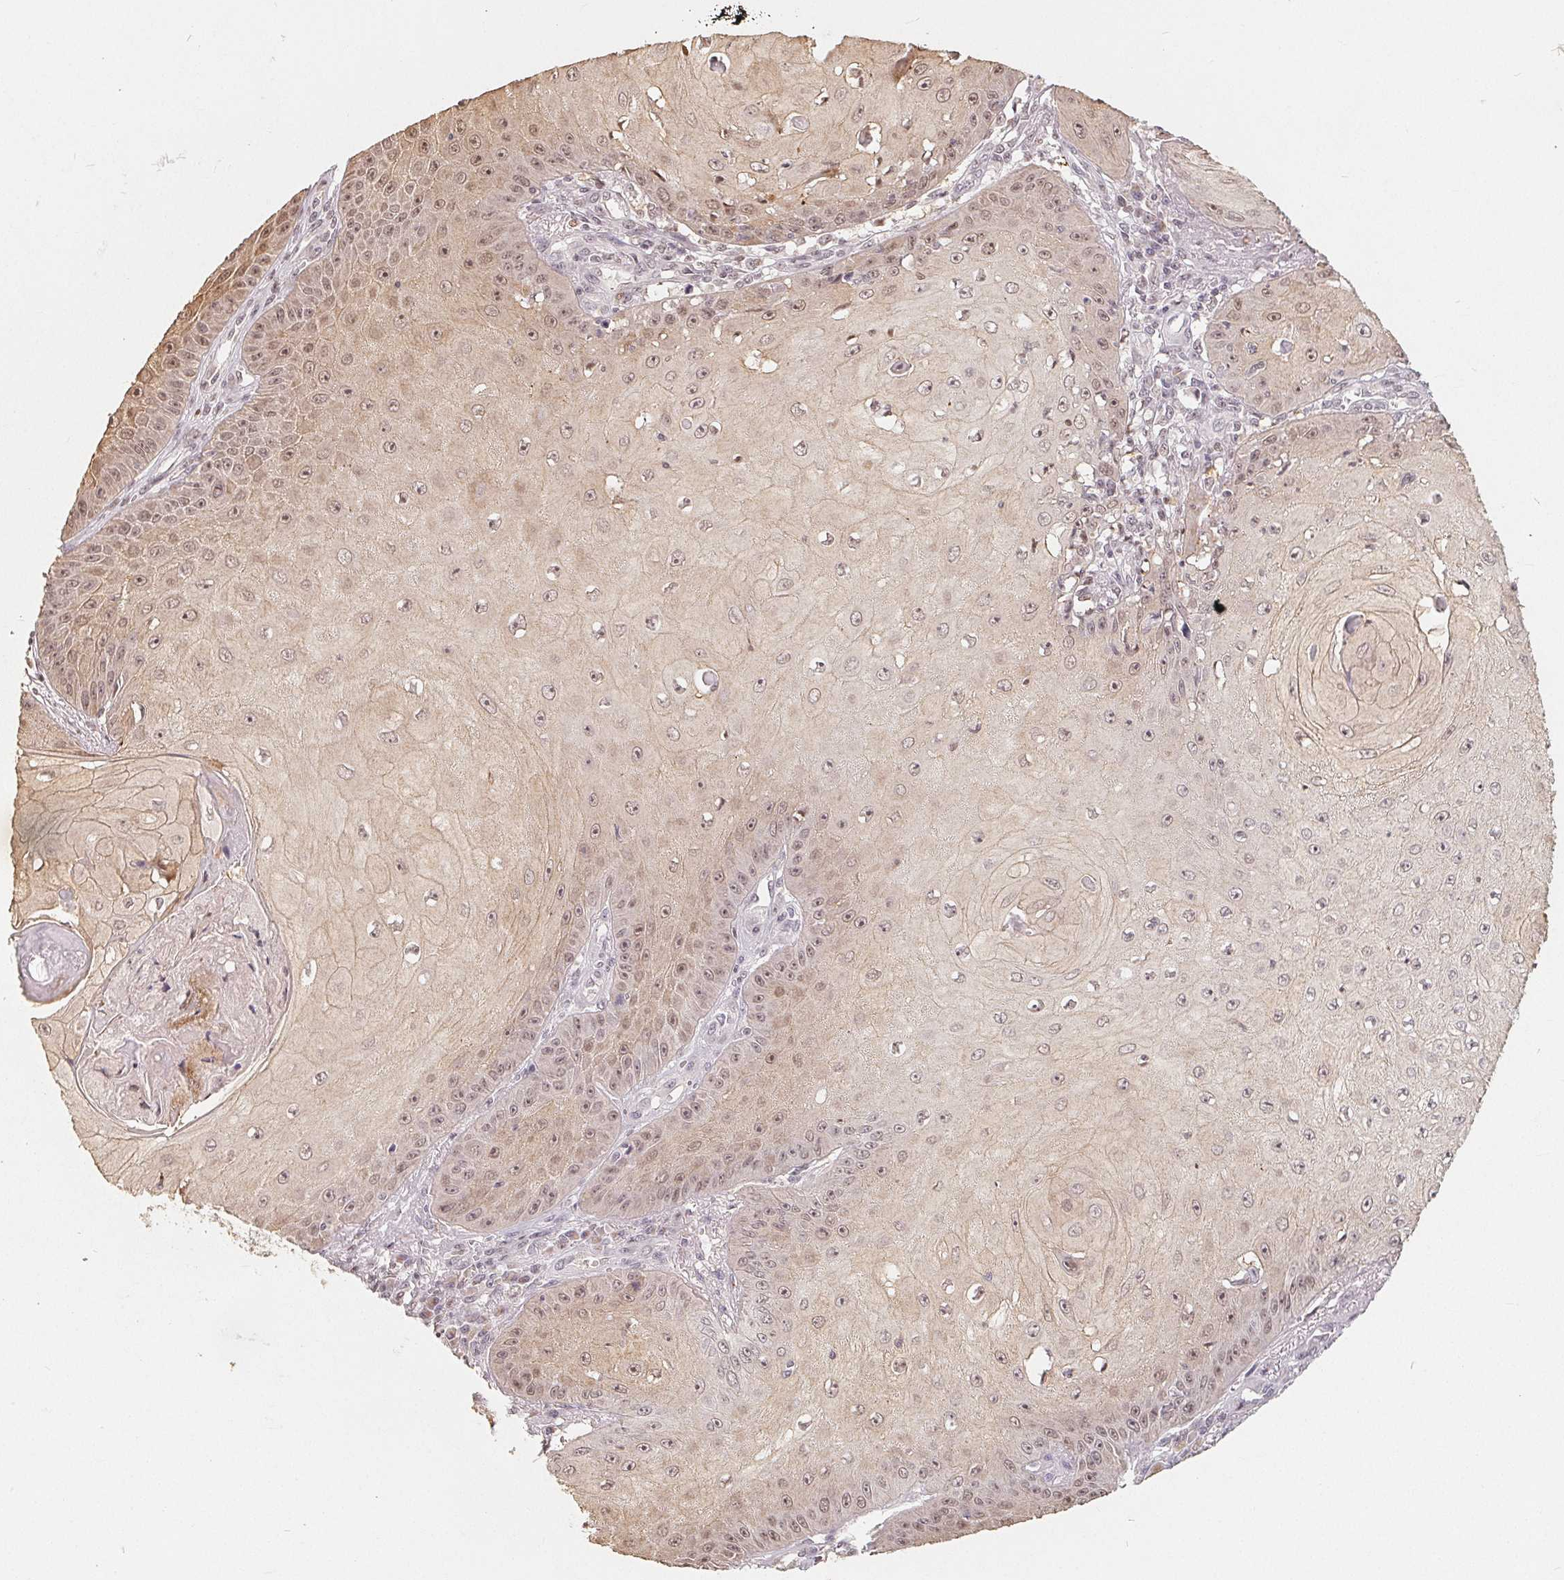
{"staining": {"intensity": "weak", "quantity": ">75%", "location": "cytoplasmic/membranous,nuclear"}, "tissue": "skin cancer", "cell_type": "Tumor cells", "image_type": "cancer", "snomed": [{"axis": "morphology", "description": "Squamous cell carcinoma, NOS"}, {"axis": "topography", "description": "Skin"}], "caption": "A micrograph of skin cancer stained for a protein displays weak cytoplasmic/membranous and nuclear brown staining in tumor cells. (Brightfield microscopy of DAB IHC at high magnification).", "gene": "CCDC138", "patient": {"sex": "male", "age": 70}}